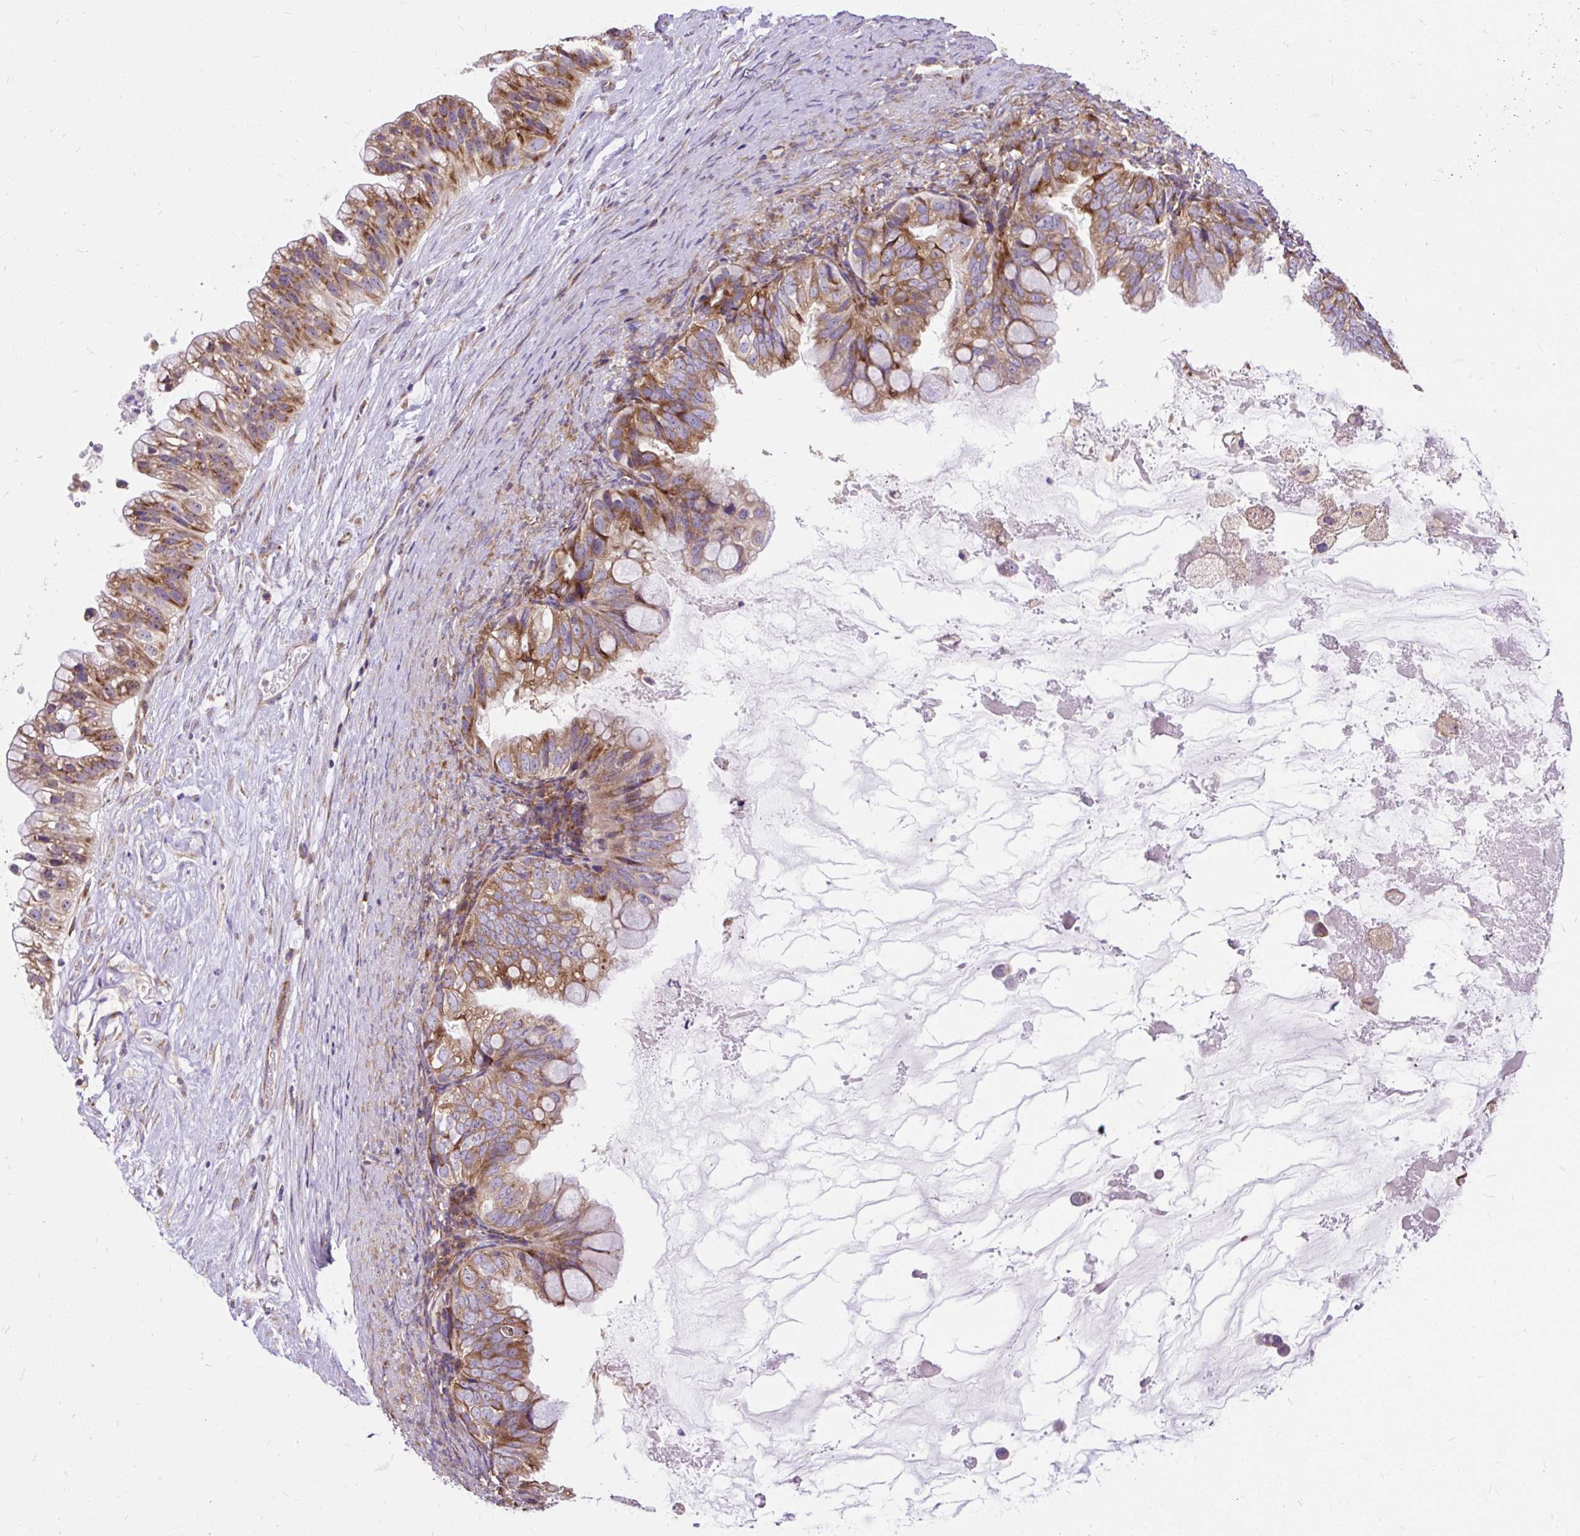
{"staining": {"intensity": "moderate", "quantity": ">75%", "location": "cytoplasmic/membranous"}, "tissue": "ovarian cancer", "cell_type": "Tumor cells", "image_type": "cancer", "snomed": [{"axis": "morphology", "description": "Cystadenocarcinoma, mucinous, NOS"}, {"axis": "topography", "description": "Ovary"}], "caption": "Immunohistochemistry staining of ovarian mucinous cystadenocarcinoma, which displays medium levels of moderate cytoplasmic/membranous staining in about >75% of tumor cells indicating moderate cytoplasmic/membranous protein expression. The staining was performed using DAB (3,3'-diaminobenzidine) (brown) for protein detection and nuclei were counterstained in hematoxylin (blue).", "gene": "RPS5", "patient": {"sex": "female", "age": 80}}